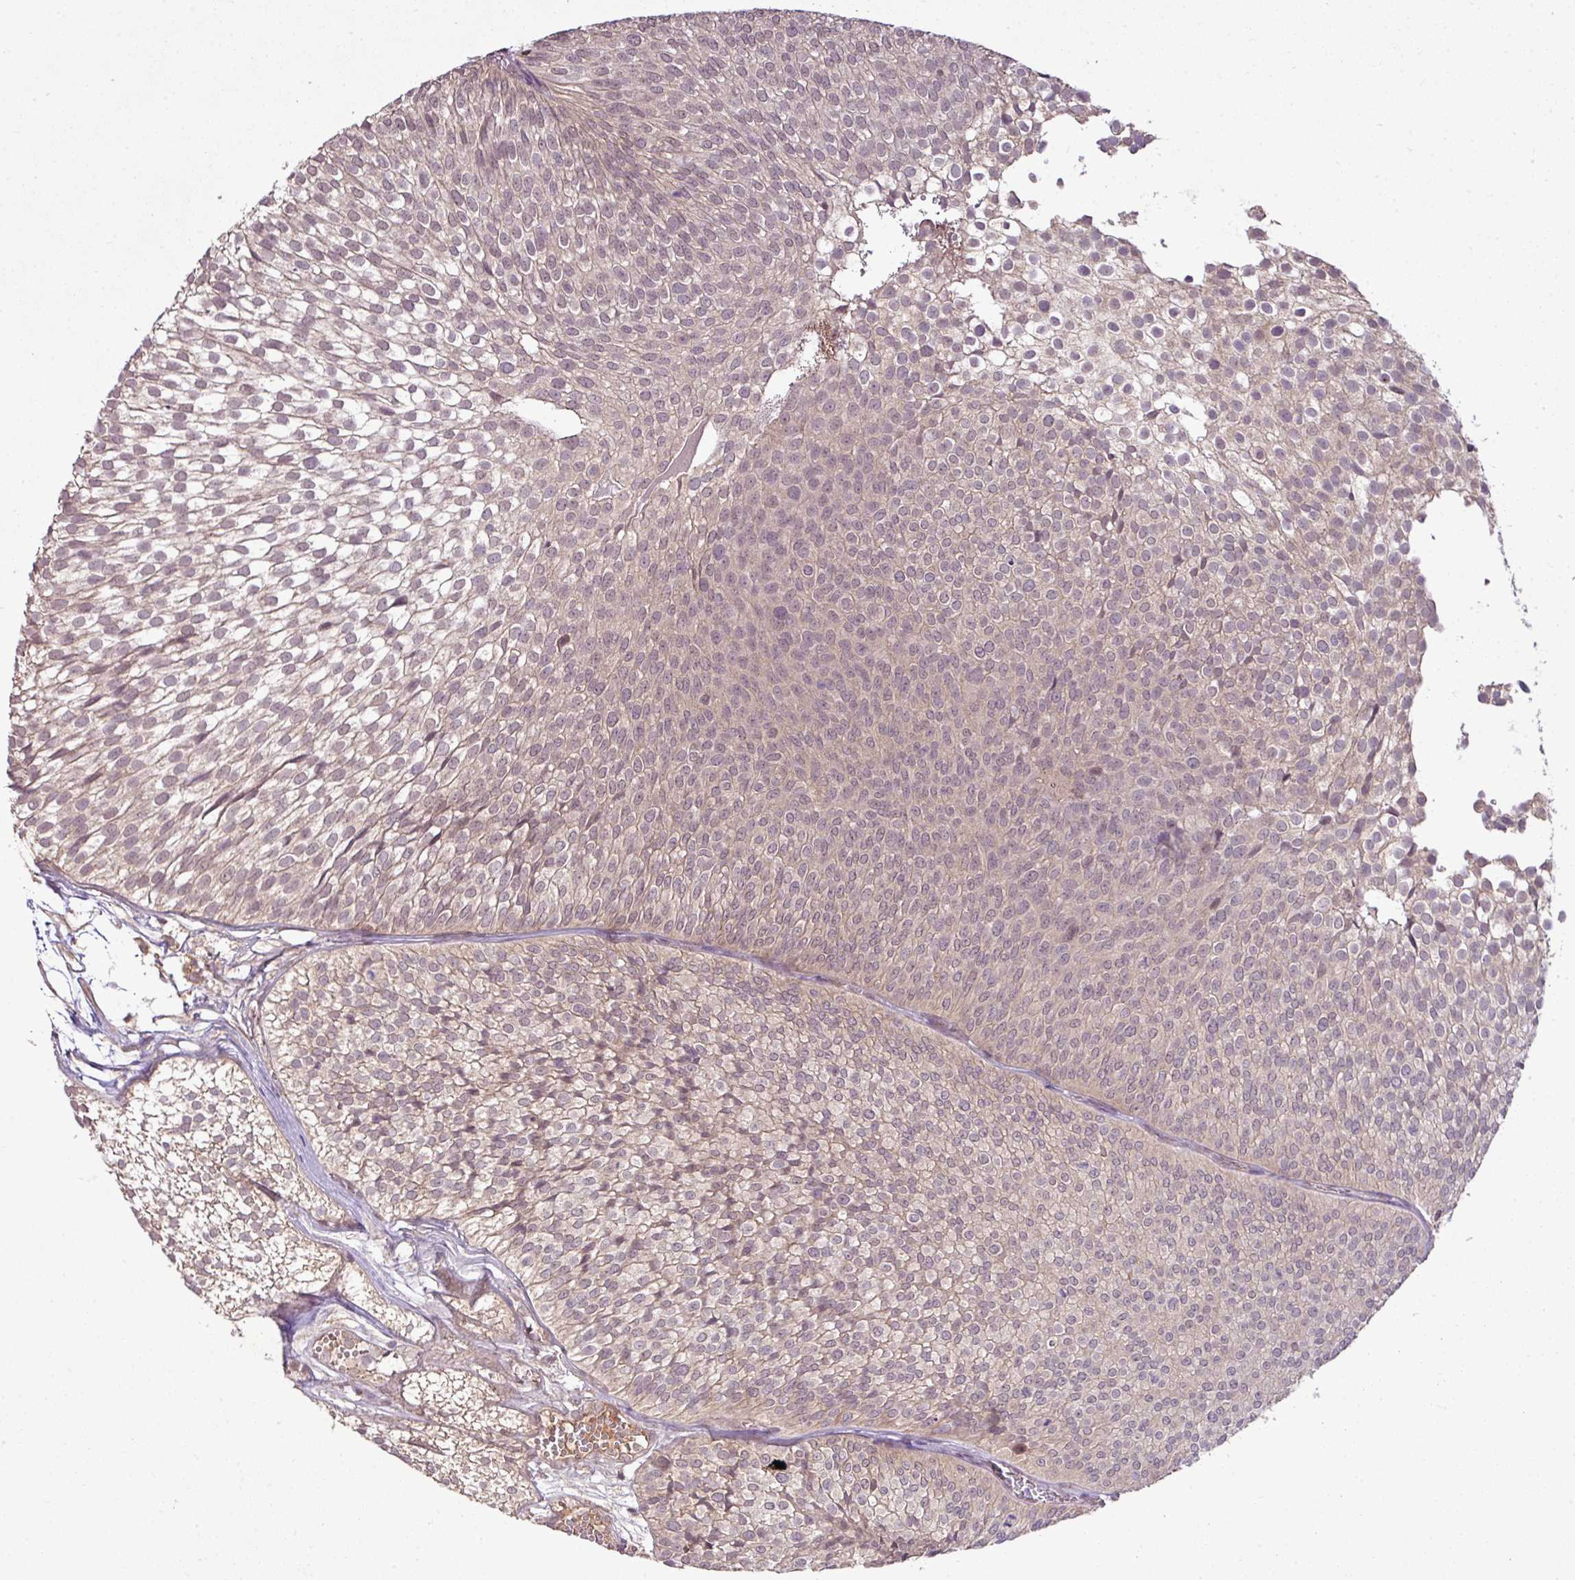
{"staining": {"intensity": "weak", "quantity": "<25%", "location": "cytoplasmic/membranous"}, "tissue": "urothelial cancer", "cell_type": "Tumor cells", "image_type": "cancer", "snomed": [{"axis": "morphology", "description": "Urothelial carcinoma, Low grade"}, {"axis": "topography", "description": "Urinary bladder"}], "caption": "DAB immunohistochemical staining of urothelial cancer shows no significant staining in tumor cells.", "gene": "DNAAF4", "patient": {"sex": "male", "age": 91}}